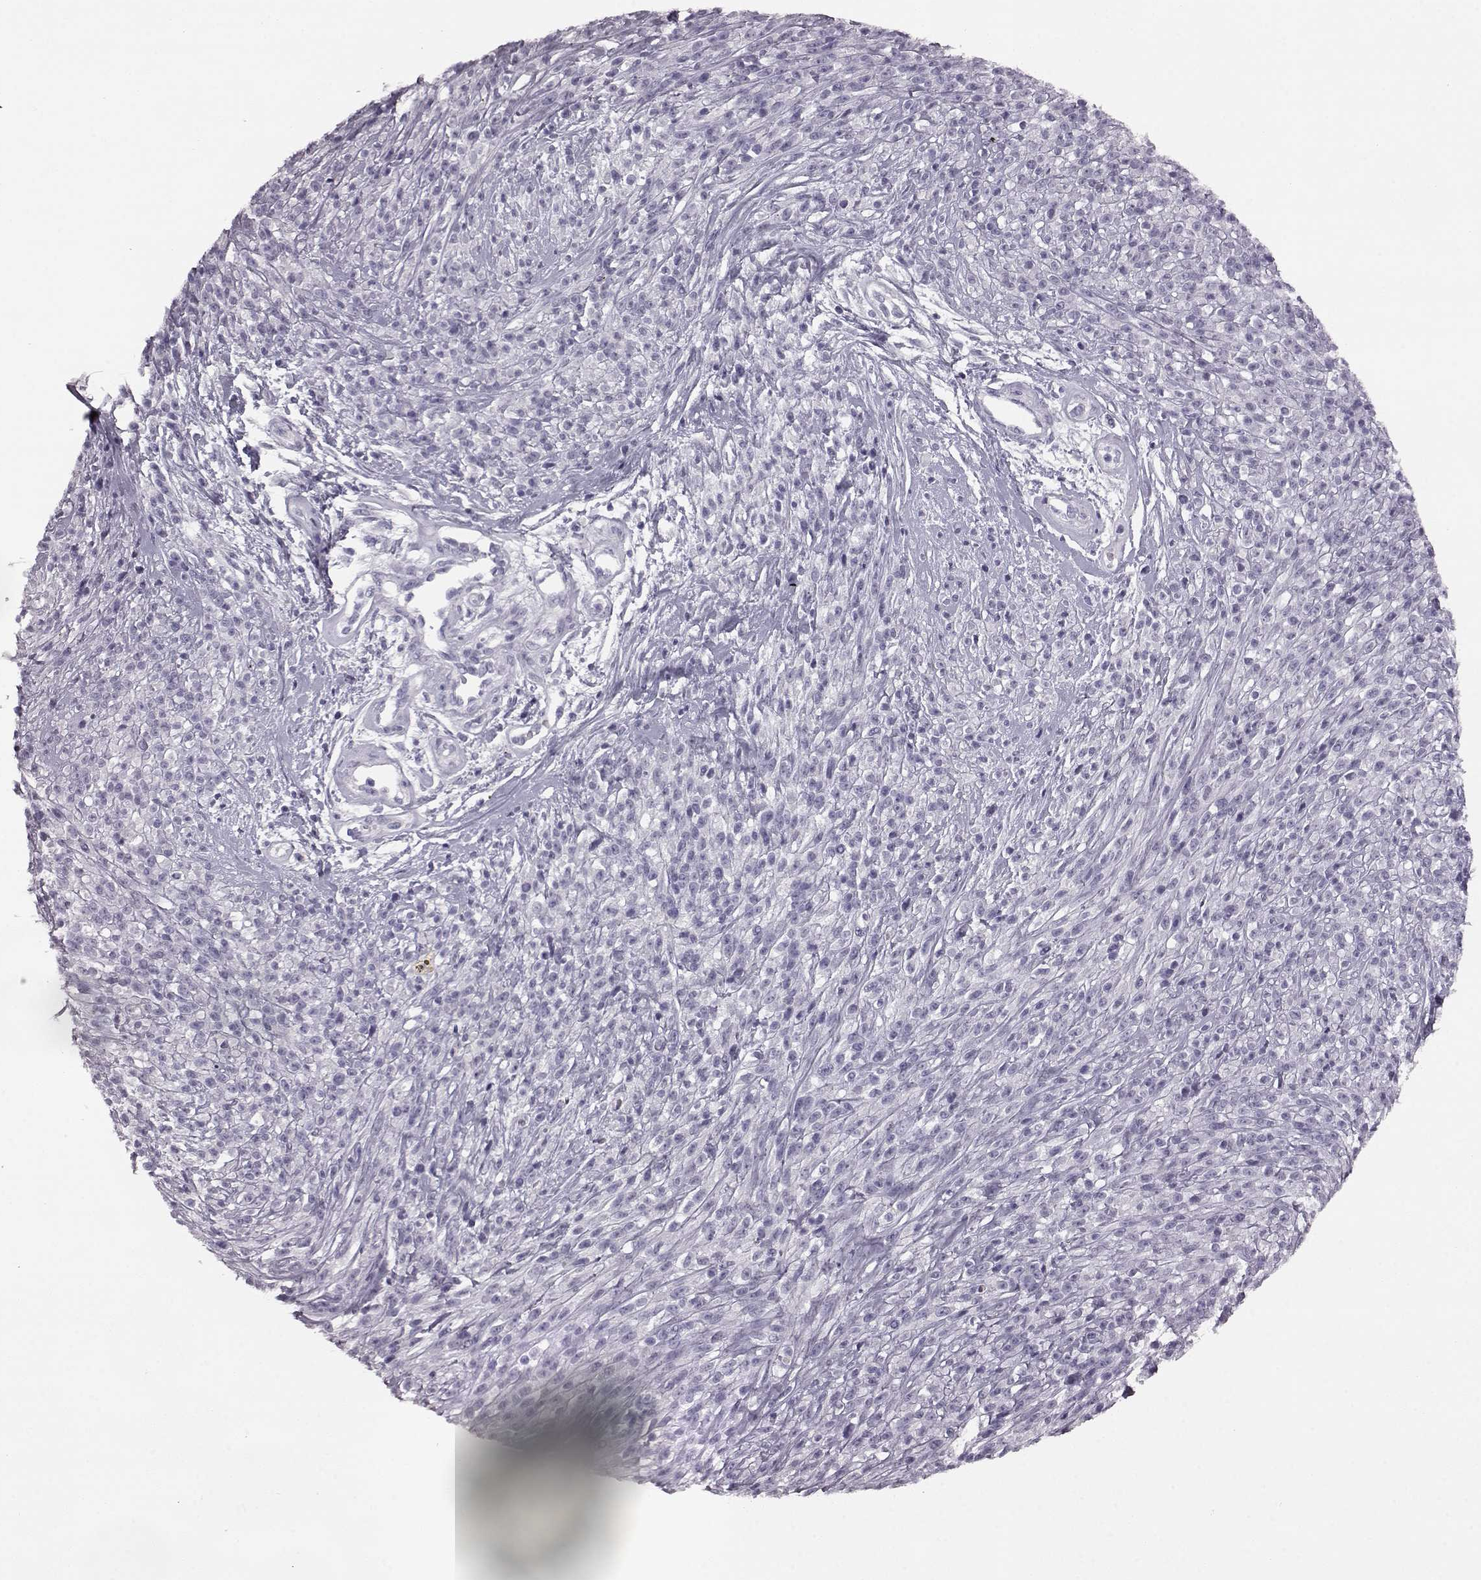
{"staining": {"intensity": "negative", "quantity": "none", "location": "none"}, "tissue": "melanoma", "cell_type": "Tumor cells", "image_type": "cancer", "snomed": [{"axis": "morphology", "description": "Malignant melanoma, NOS"}, {"axis": "topography", "description": "Skin"}, {"axis": "topography", "description": "Skin of trunk"}], "caption": "IHC image of neoplastic tissue: human malignant melanoma stained with DAB (3,3'-diaminobenzidine) shows no significant protein expression in tumor cells. The staining was performed using DAB (3,3'-diaminobenzidine) to visualize the protein expression in brown, while the nuclei were stained in blue with hematoxylin (Magnification: 20x).", "gene": "ODAD4", "patient": {"sex": "male", "age": 74}}